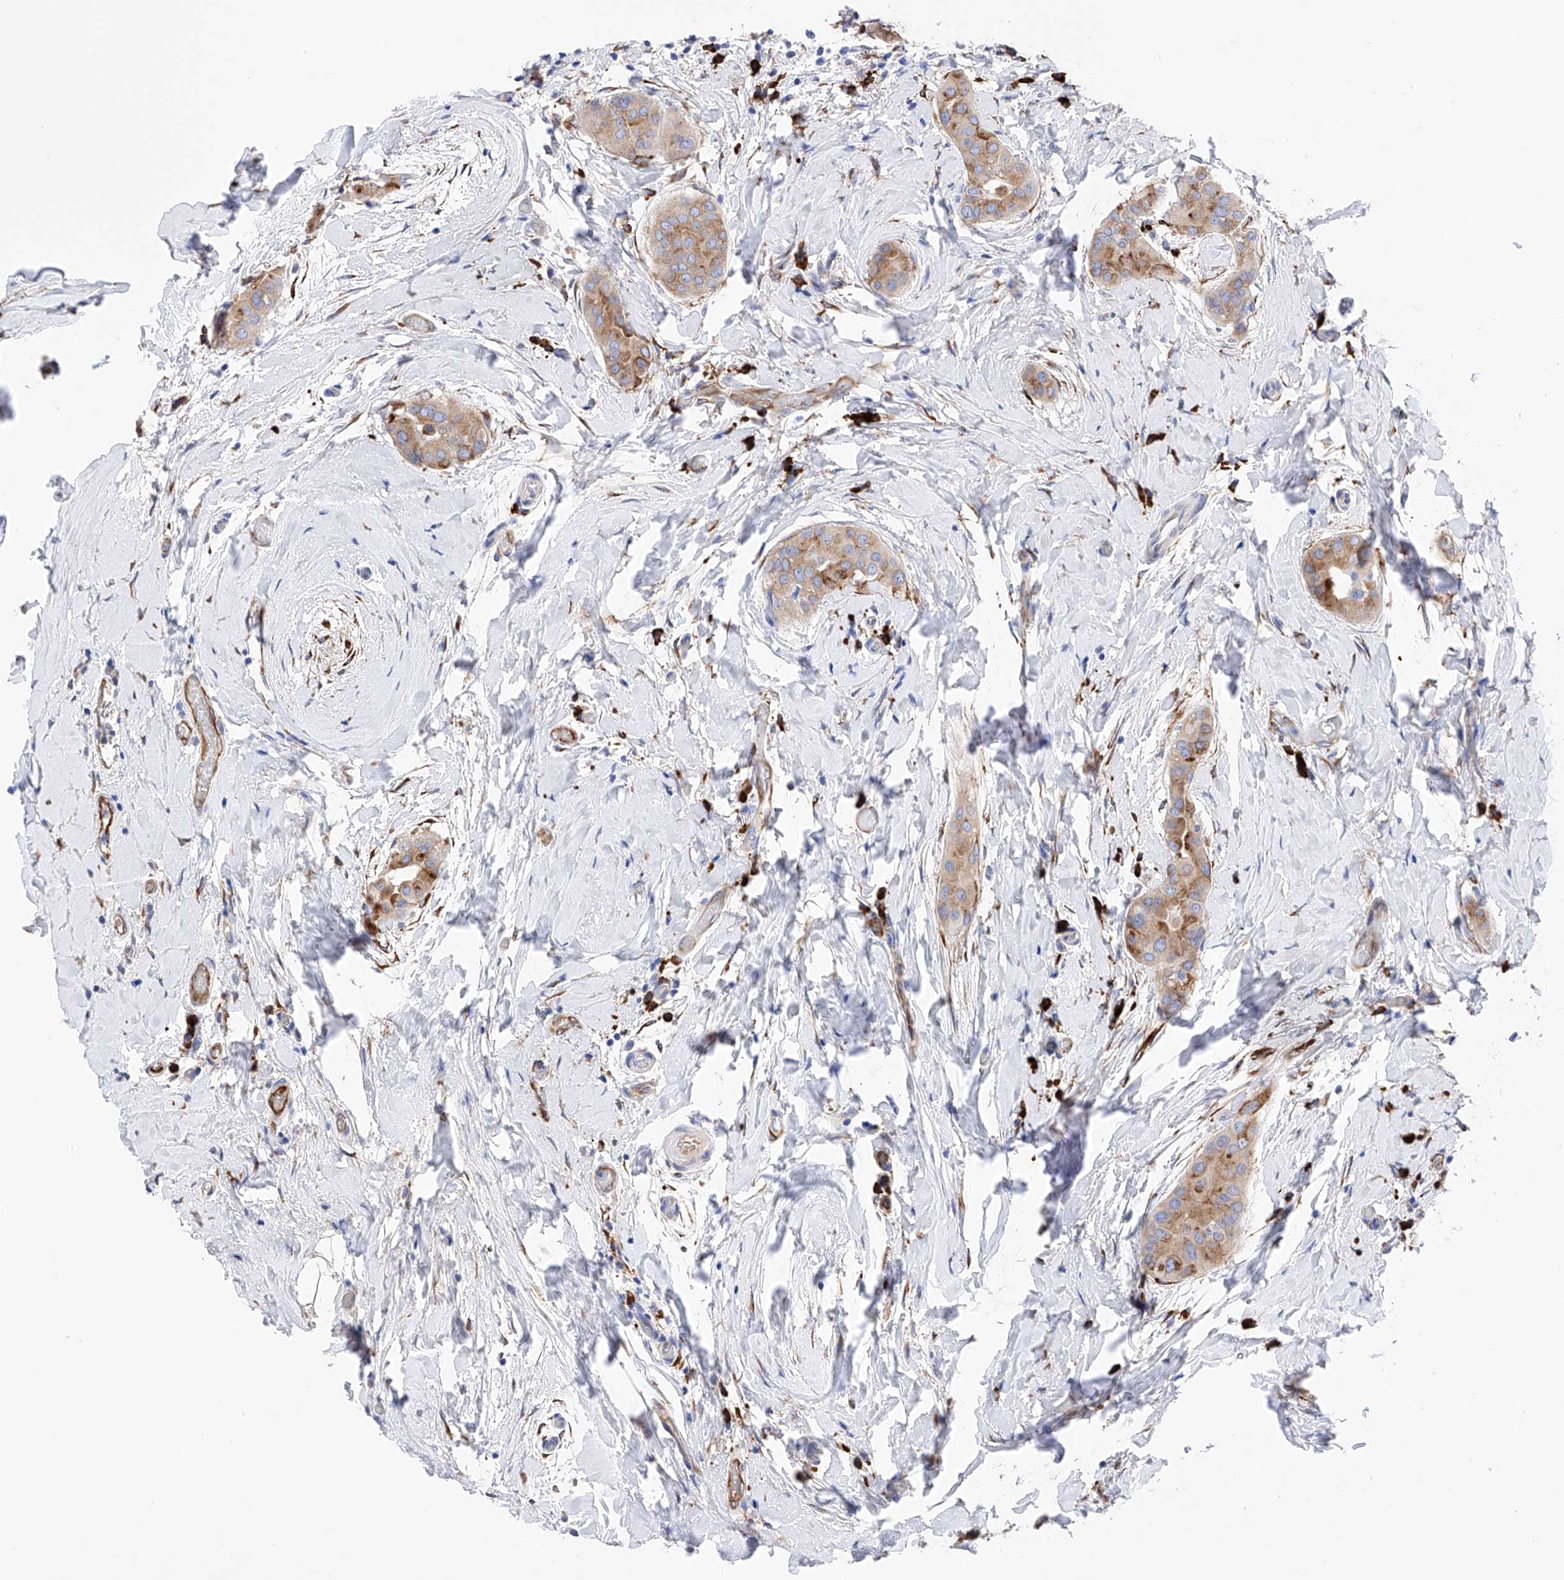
{"staining": {"intensity": "moderate", "quantity": ">75%", "location": "cytoplasmic/membranous"}, "tissue": "thyroid cancer", "cell_type": "Tumor cells", "image_type": "cancer", "snomed": [{"axis": "morphology", "description": "Papillary adenocarcinoma, NOS"}, {"axis": "topography", "description": "Thyroid gland"}], "caption": "The histopathology image shows staining of thyroid cancer (papillary adenocarcinoma), revealing moderate cytoplasmic/membranous protein positivity (brown color) within tumor cells.", "gene": "PDIA5", "patient": {"sex": "male", "age": 33}}